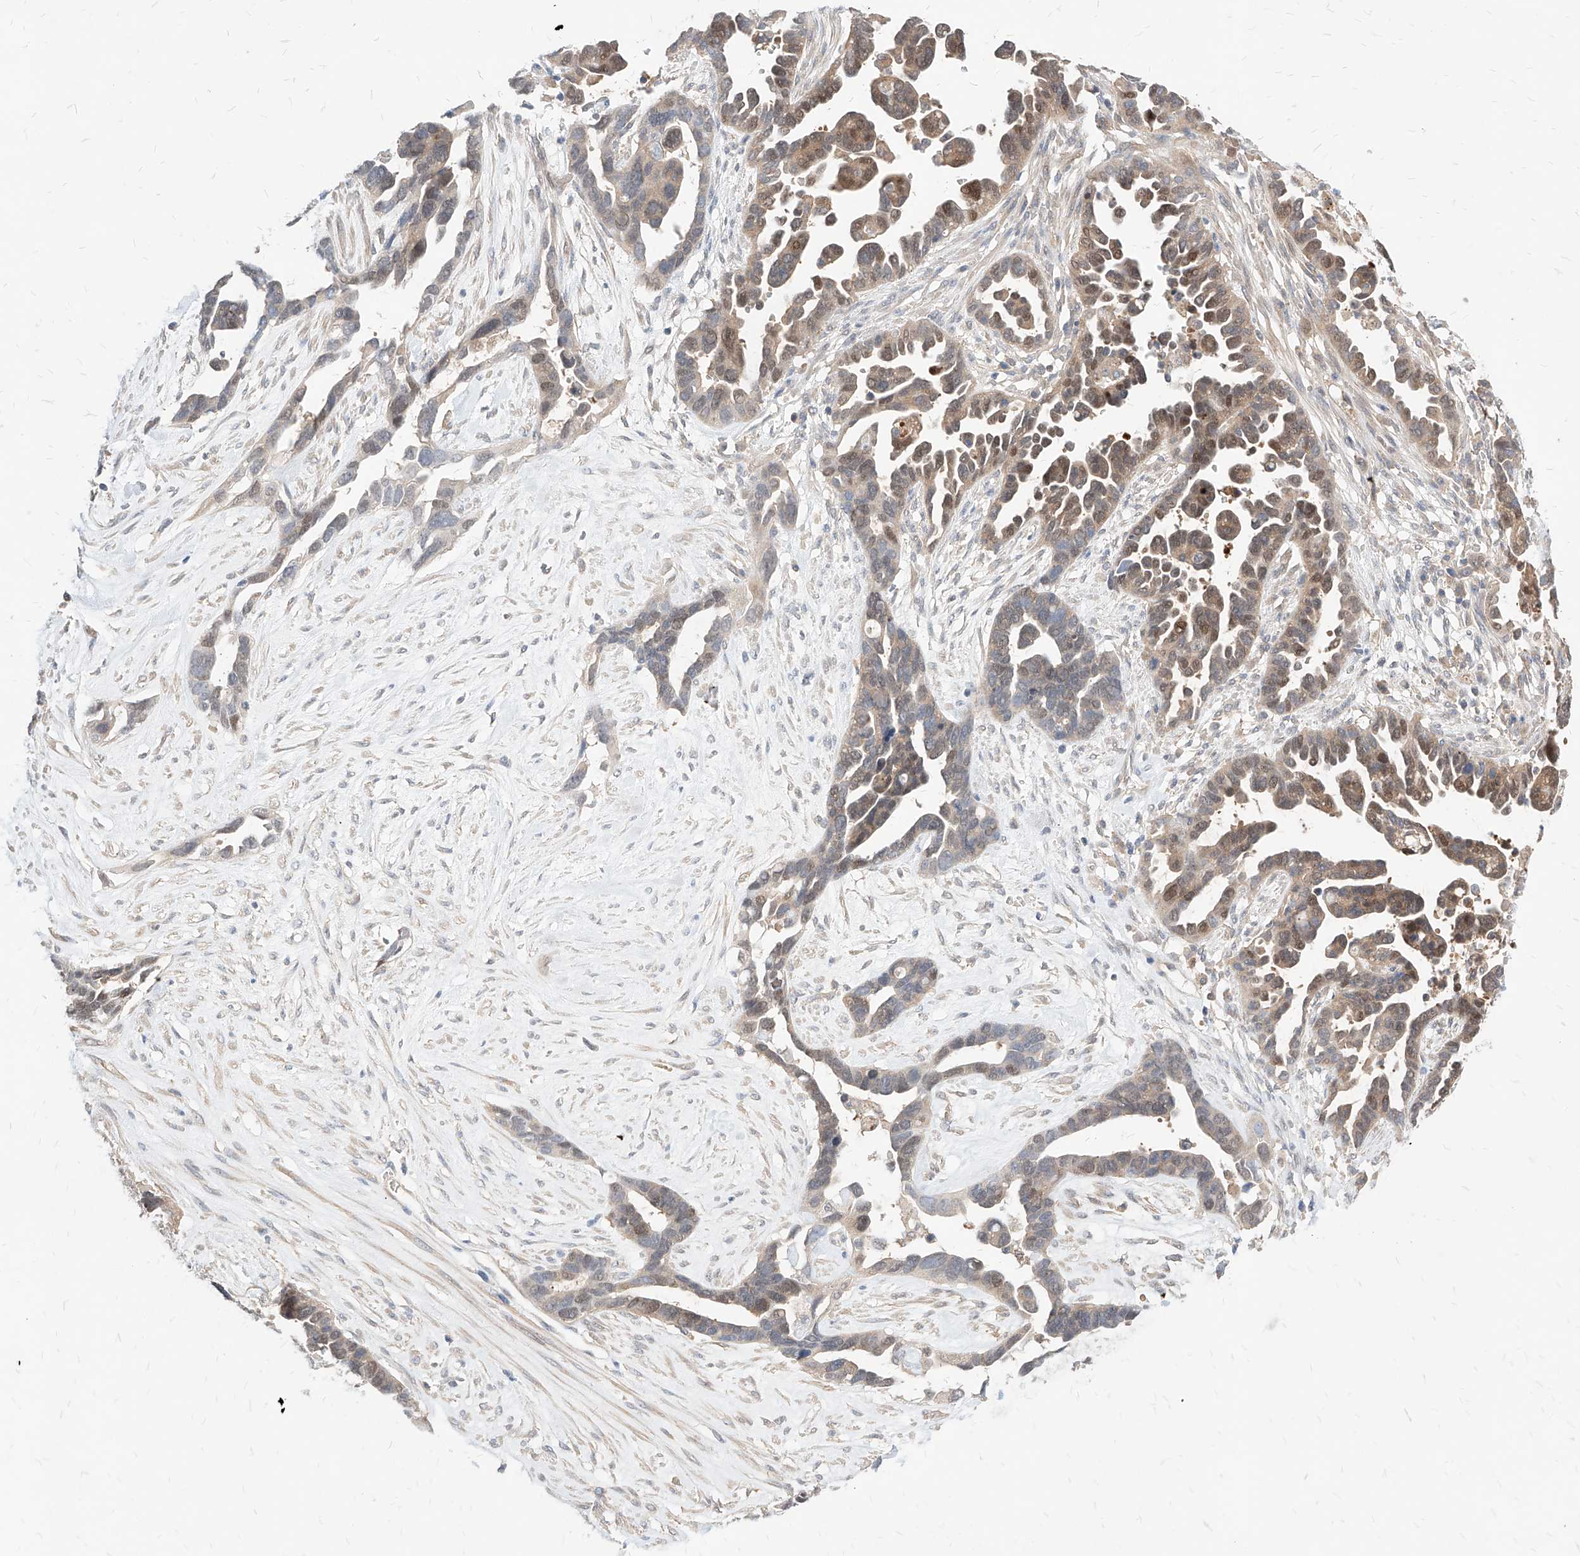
{"staining": {"intensity": "moderate", "quantity": "25%-75%", "location": "cytoplasmic/membranous,nuclear"}, "tissue": "ovarian cancer", "cell_type": "Tumor cells", "image_type": "cancer", "snomed": [{"axis": "morphology", "description": "Cystadenocarcinoma, serous, NOS"}, {"axis": "topography", "description": "Ovary"}], "caption": "Immunohistochemistry image of neoplastic tissue: ovarian serous cystadenocarcinoma stained using IHC exhibits medium levels of moderate protein expression localized specifically in the cytoplasmic/membranous and nuclear of tumor cells, appearing as a cytoplasmic/membranous and nuclear brown color.", "gene": "TSNAX", "patient": {"sex": "female", "age": 54}}